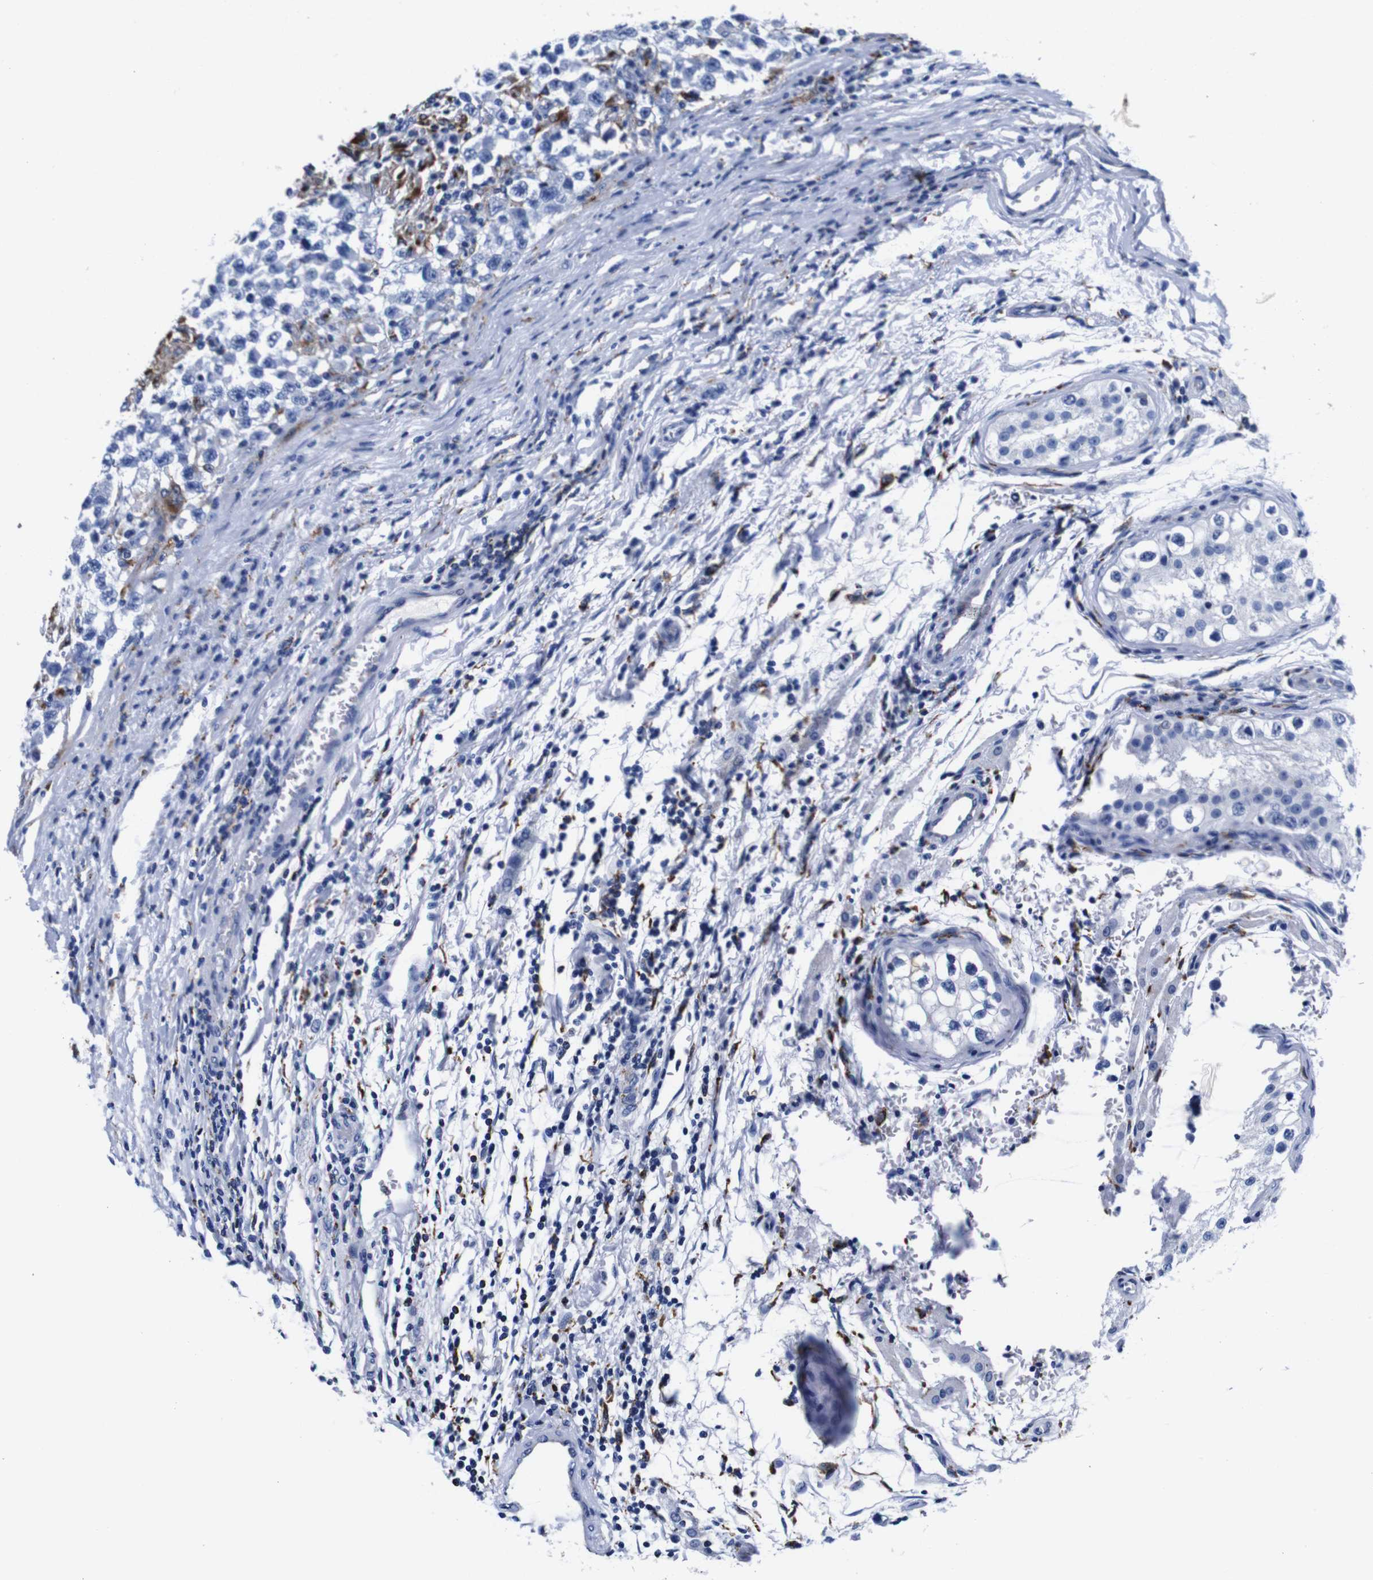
{"staining": {"intensity": "negative", "quantity": "none", "location": "none"}, "tissue": "testis cancer", "cell_type": "Tumor cells", "image_type": "cancer", "snomed": [{"axis": "morphology", "description": "Carcinoma, Embryonal, NOS"}, {"axis": "topography", "description": "Testis"}], "caption": "IHC histopathology image of neoplastic tissue: human testis cancer (embryonal carcinoma) stained with DAB displays no significant protein positivity in tumor cells.", "gene": "HLA-DMB", "patient": {"sex": "male", "age": 21}}